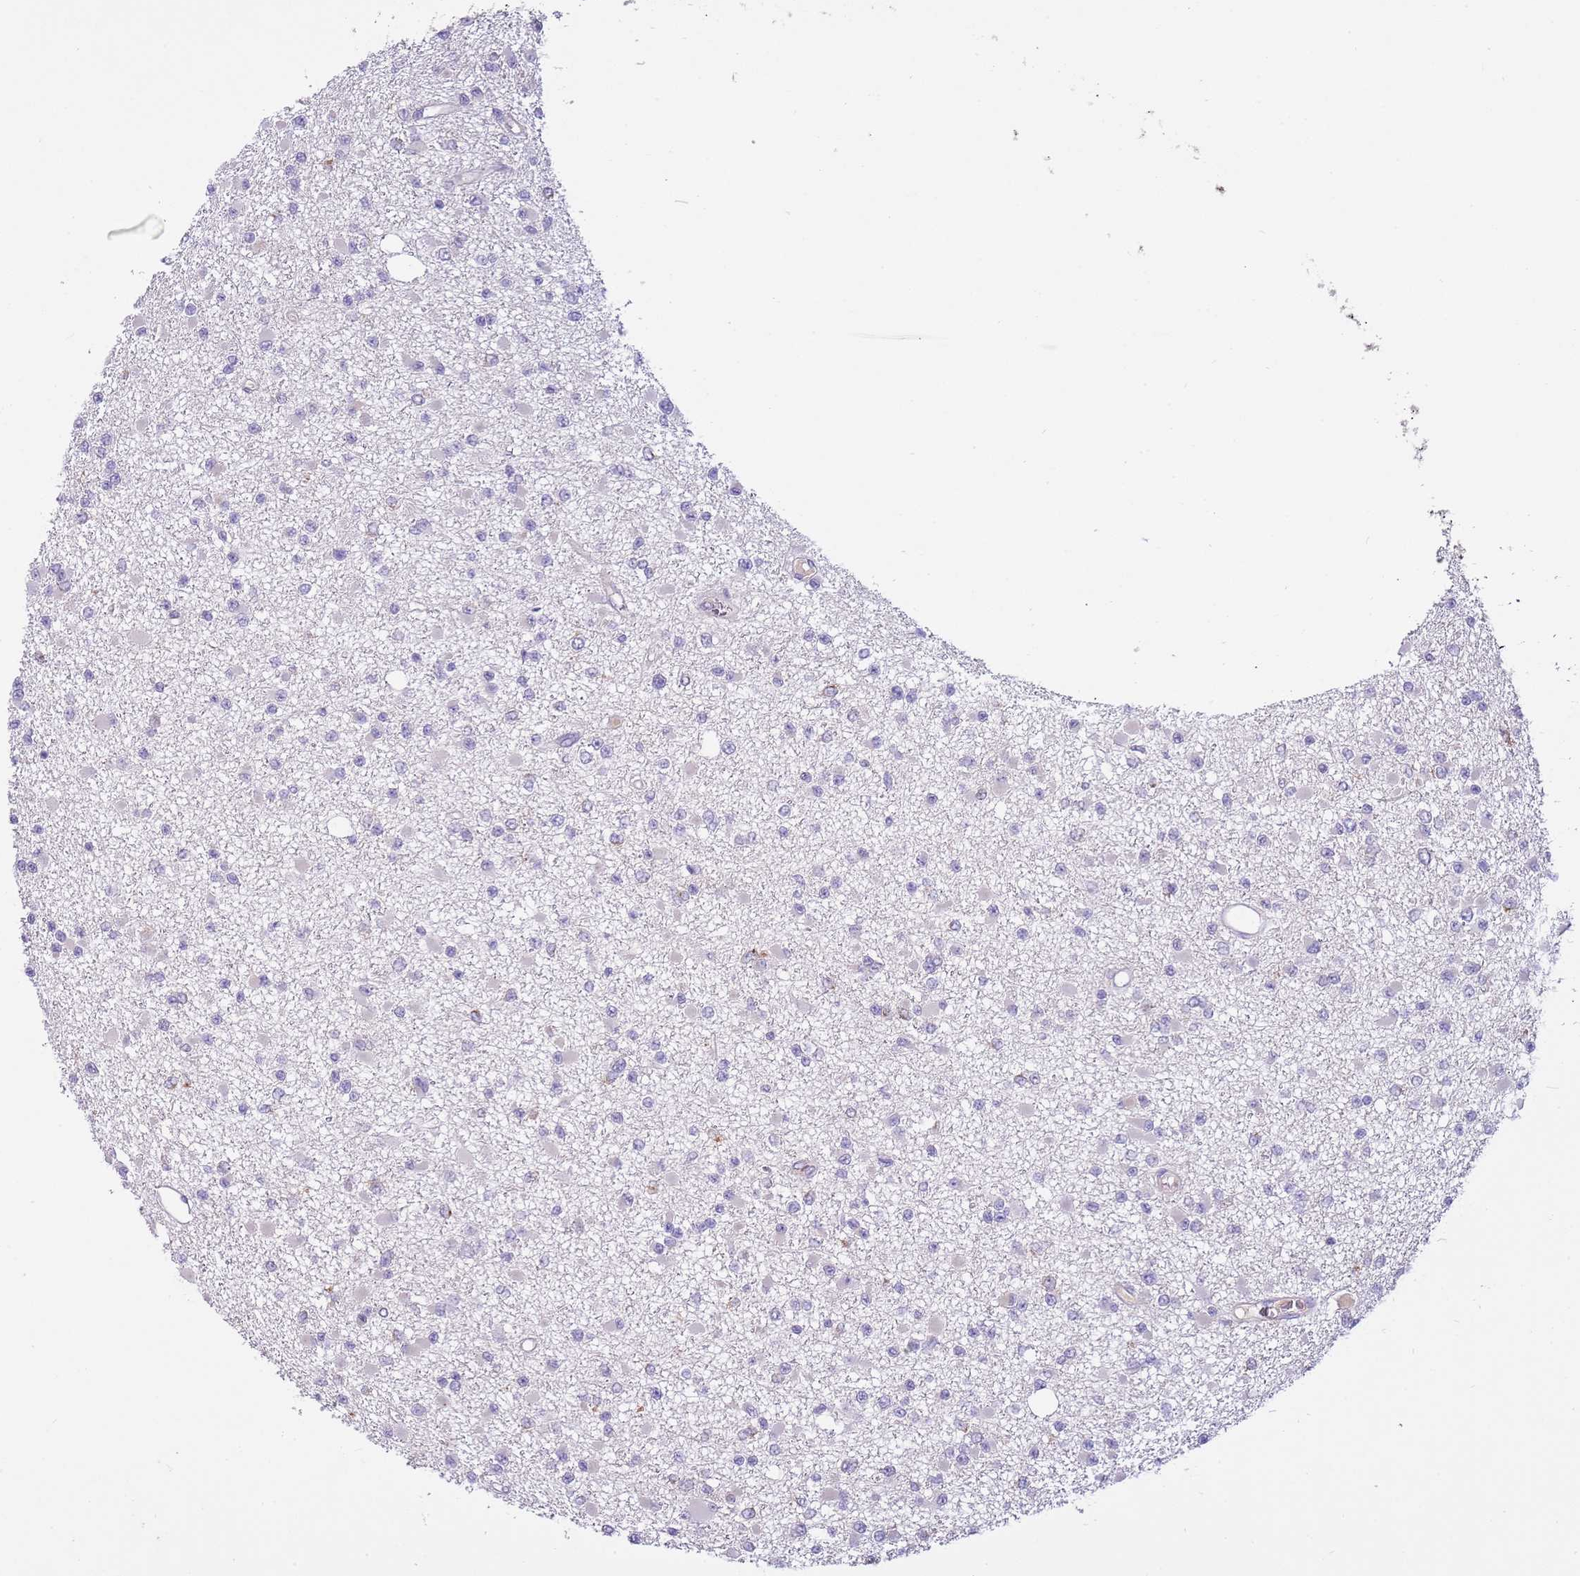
{"staining": {"intensity": "negative", "quantity": "none", "location": "none"}, "tissue": "glioma", "cell_type": "Tumor cells", "image_type": "cancer", "snomed": [{"axis": "morphology", "description": "Glioma, malignant, Low grade"}, {"axis": "topography", "description": "Brain"}], "caption": "Protein analysis of glioma exhibits no significant positivity in tumor cells.", "gene": "CFAP73", "patient": {"sex": "female", "age": 22}}